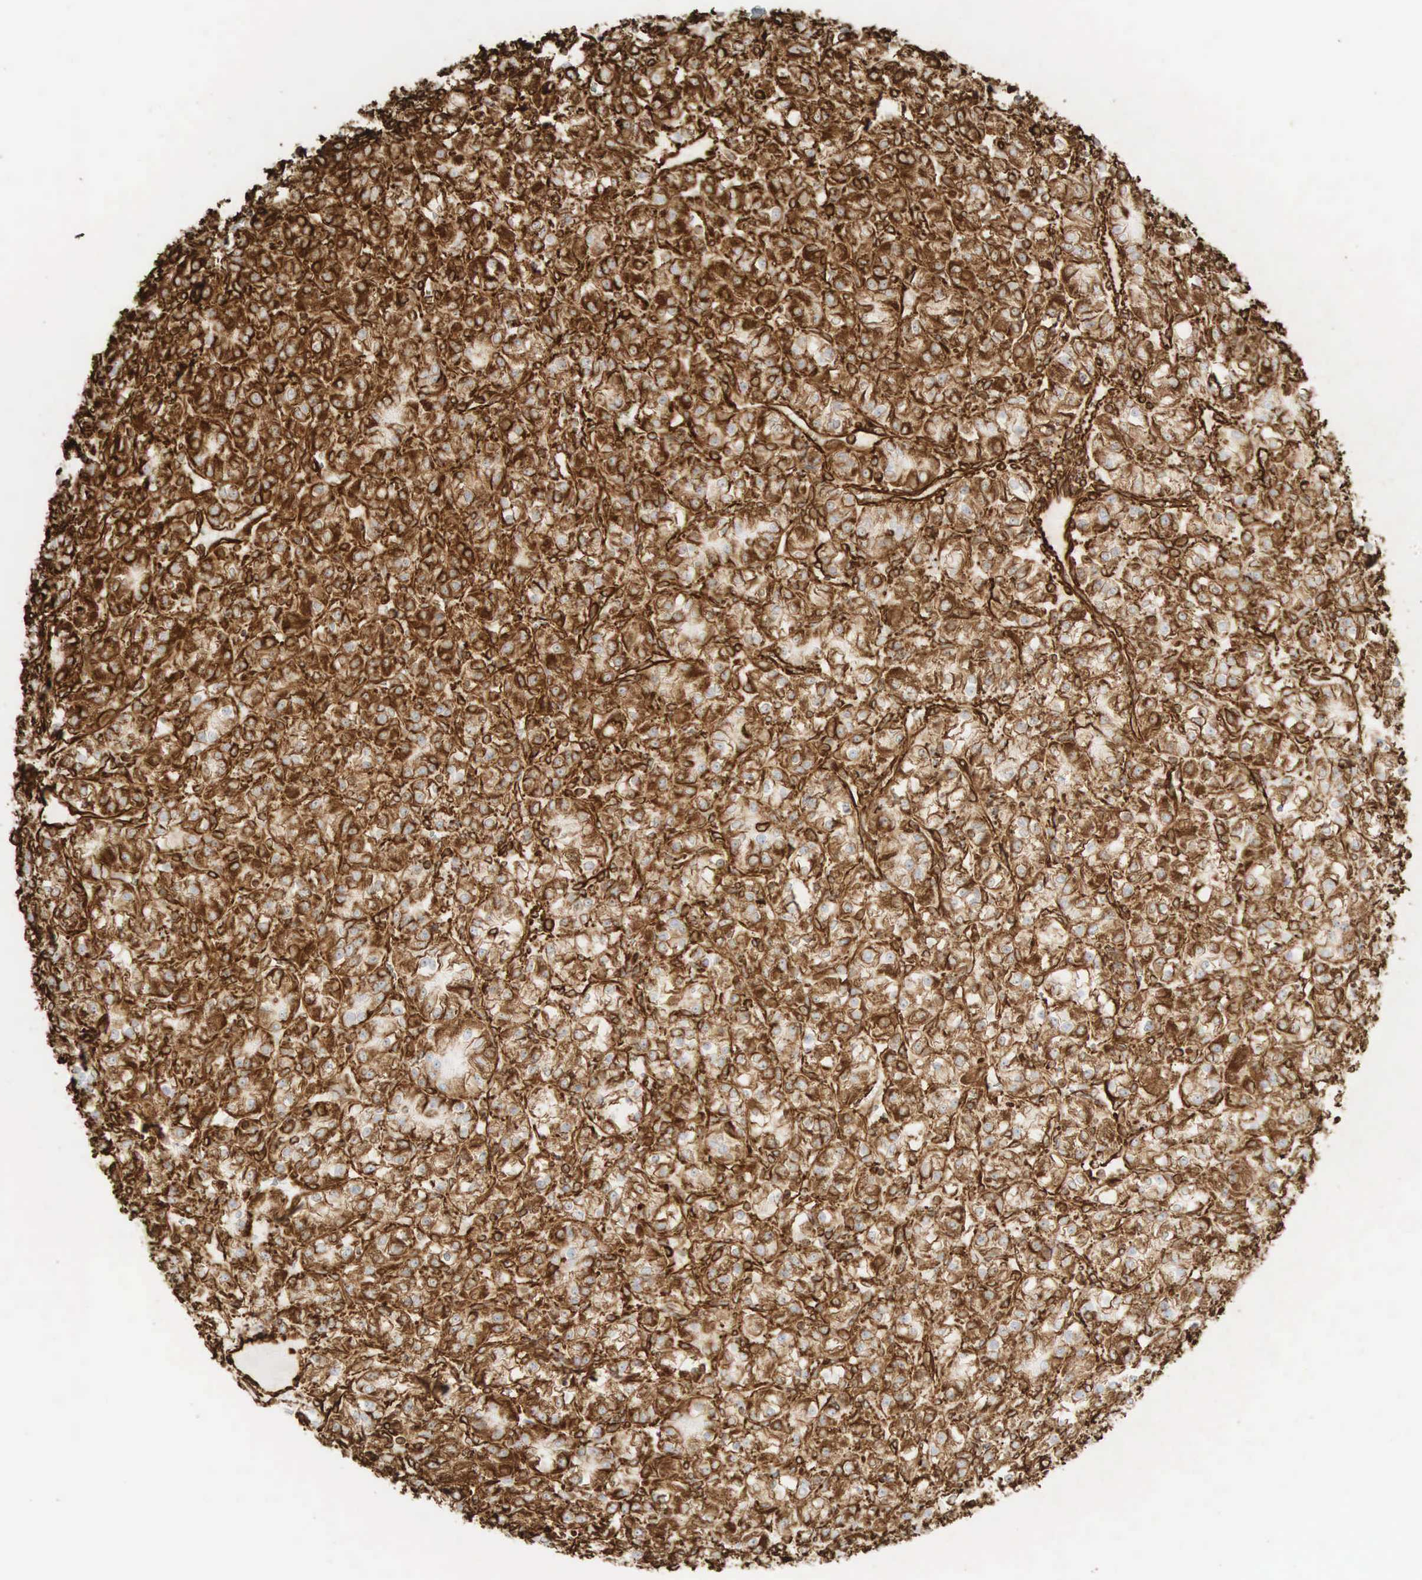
{"staining": {"intensity": "strong", "quantity": ">75%", "location": "cytoplasmic/membranous"}, "tissue": "renal cancer", "cell_type": "Tumor cells", "image_type": "cancer", "snomed": [{"axis": "morphology", "description": "Adenocarcinoma, NOS"}, {"axis": "topography", "description": "Kidney"}], "caption": "DAB immunohistochemical staining of human renal cancer (adenocarcinoma) reveals strong cytoplasmic/membranous protein positivity in approximately >75% of tumor cells.", "gene": "VIM", "patient": {"sex": "male", "age": 77}}